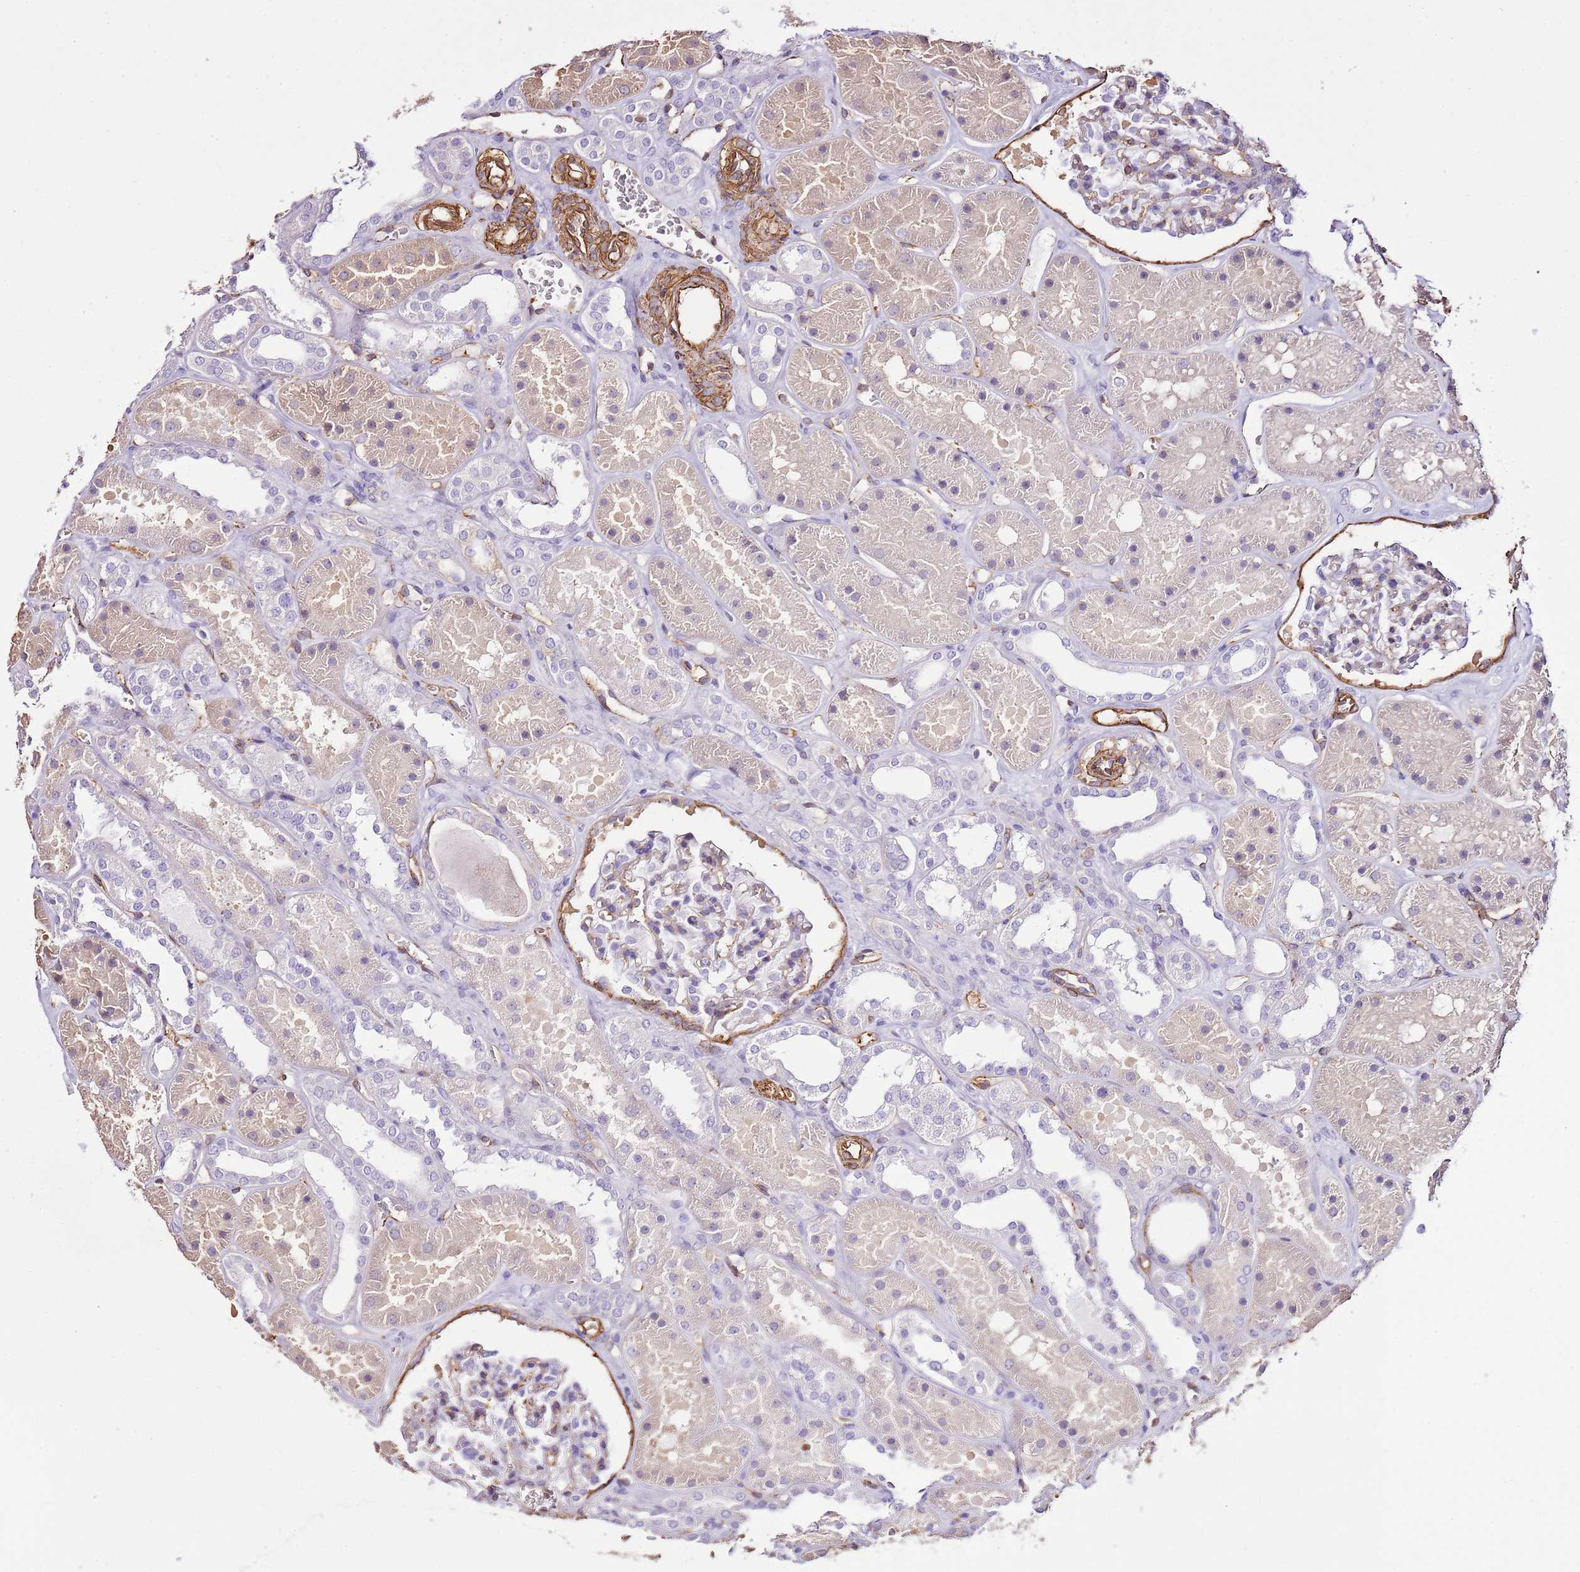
{"staining": {"intensity": "weak", "quantity": "<25%", "location": "cytoplasmic/membranous"}, "tissue": "kidney", "cell_type": "Cells in glomeruli", "image_type": "normal", "snomed": [{"axis": "morphology", "description": "Normal tissue, NOS"}, {"axis": "topography", "description": "Kidney"}], "caption": "Immunohistochemistry of normal kidney exhibits no staining in cells in glomeruli.", "gene": "CTDSPL", "patient": {"sex": "female", "age": 41}}